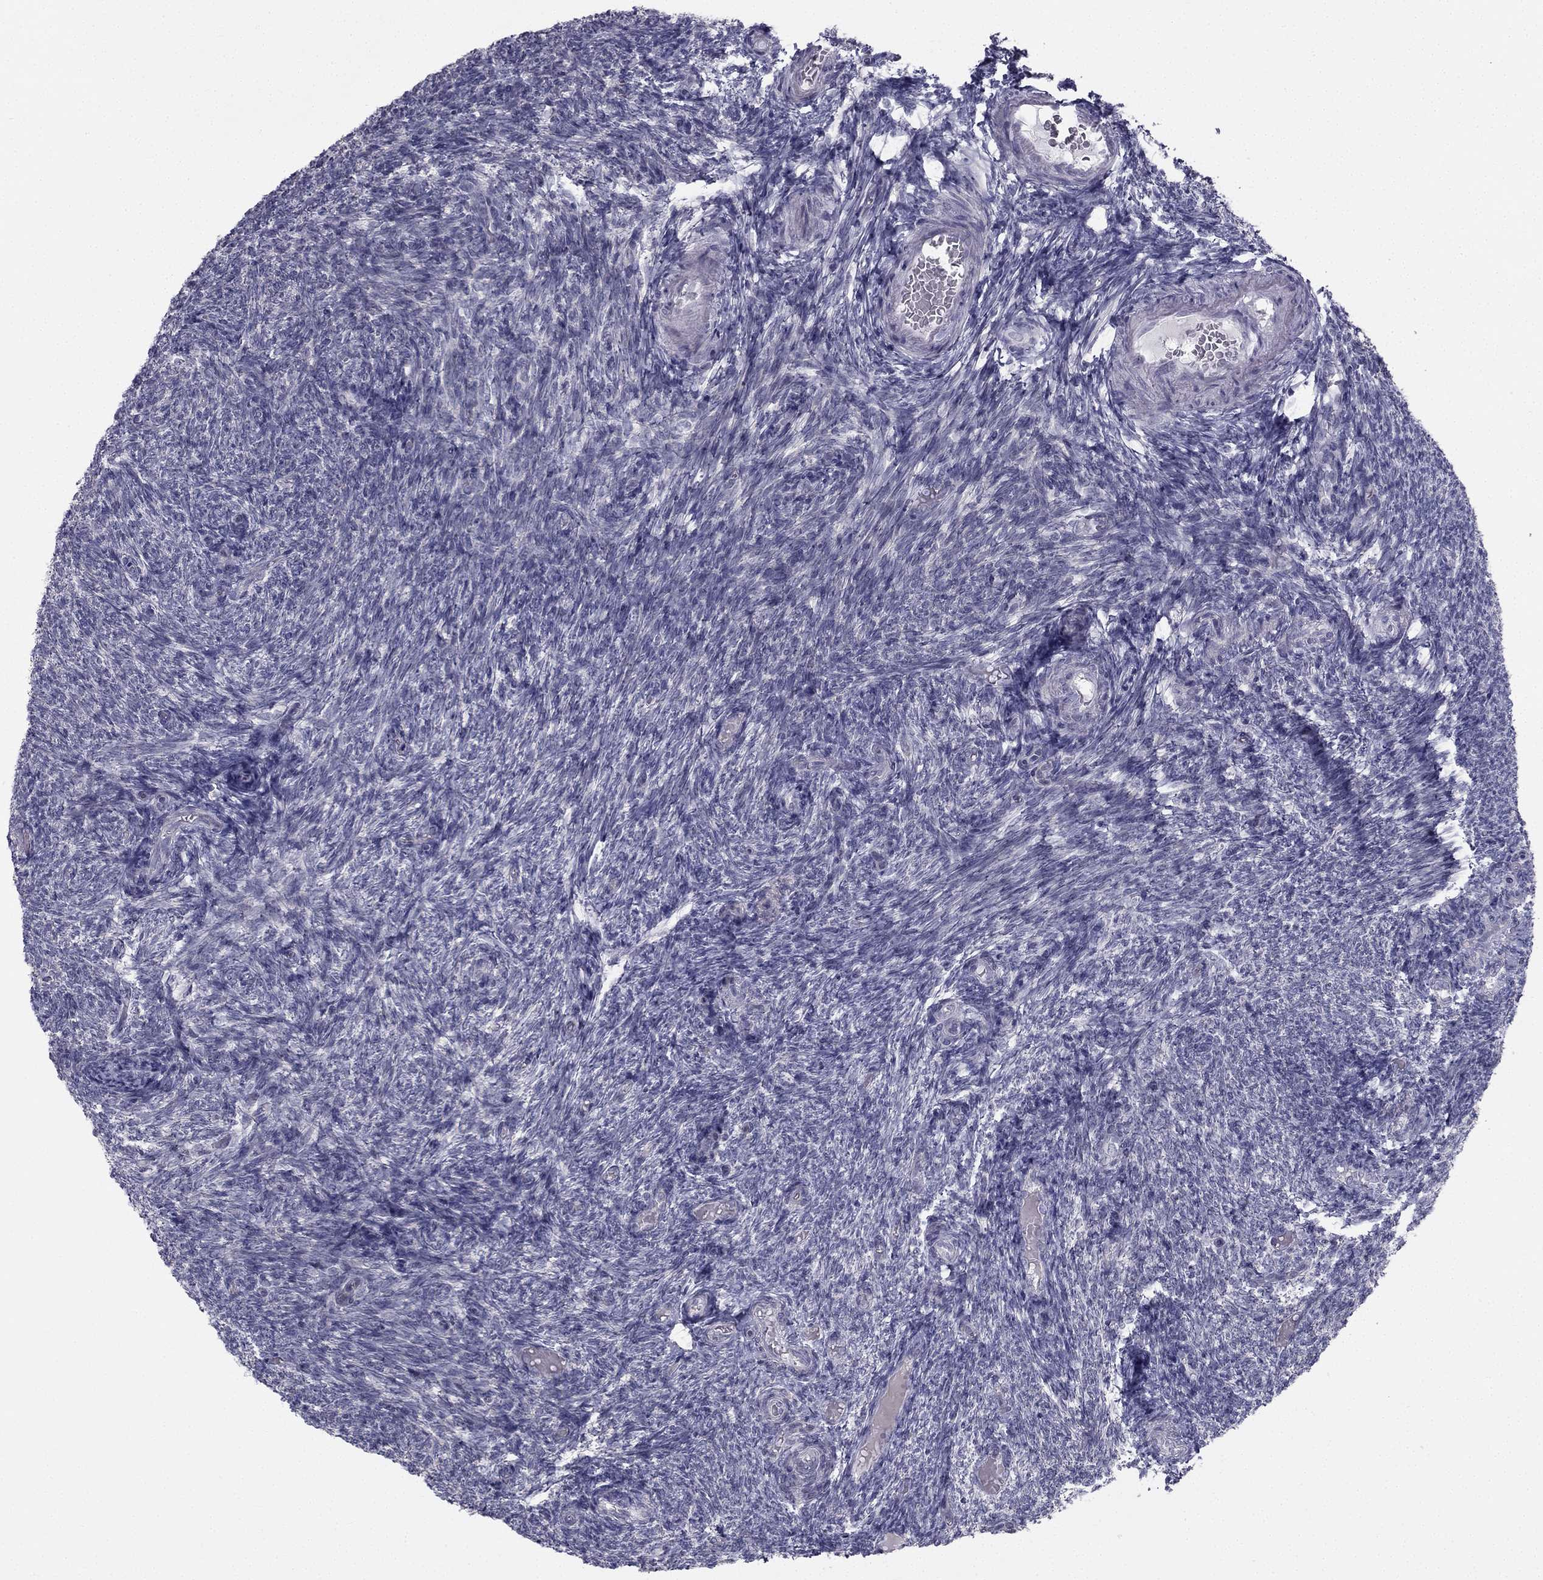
{"staining": {"intensity": "negative", "quantity": "none", "location": "none"}, "tissue": "ovary", "cell_type": "Ovarian stroma cells", "image_type": "normal", "snomed": [{"axis": "morphology", "description": "Normal tissue, NOS"}, {"axis": "topography", "description": "Ovary"}], "caption": "DAB (3,3'-diaminobenzidine) immunohistochemical staining of benign human ovary displays no significant positivity in ovarian stroma cells.", "gene": "C5orf49", "patient": {"sex": "female", "age": 39}}